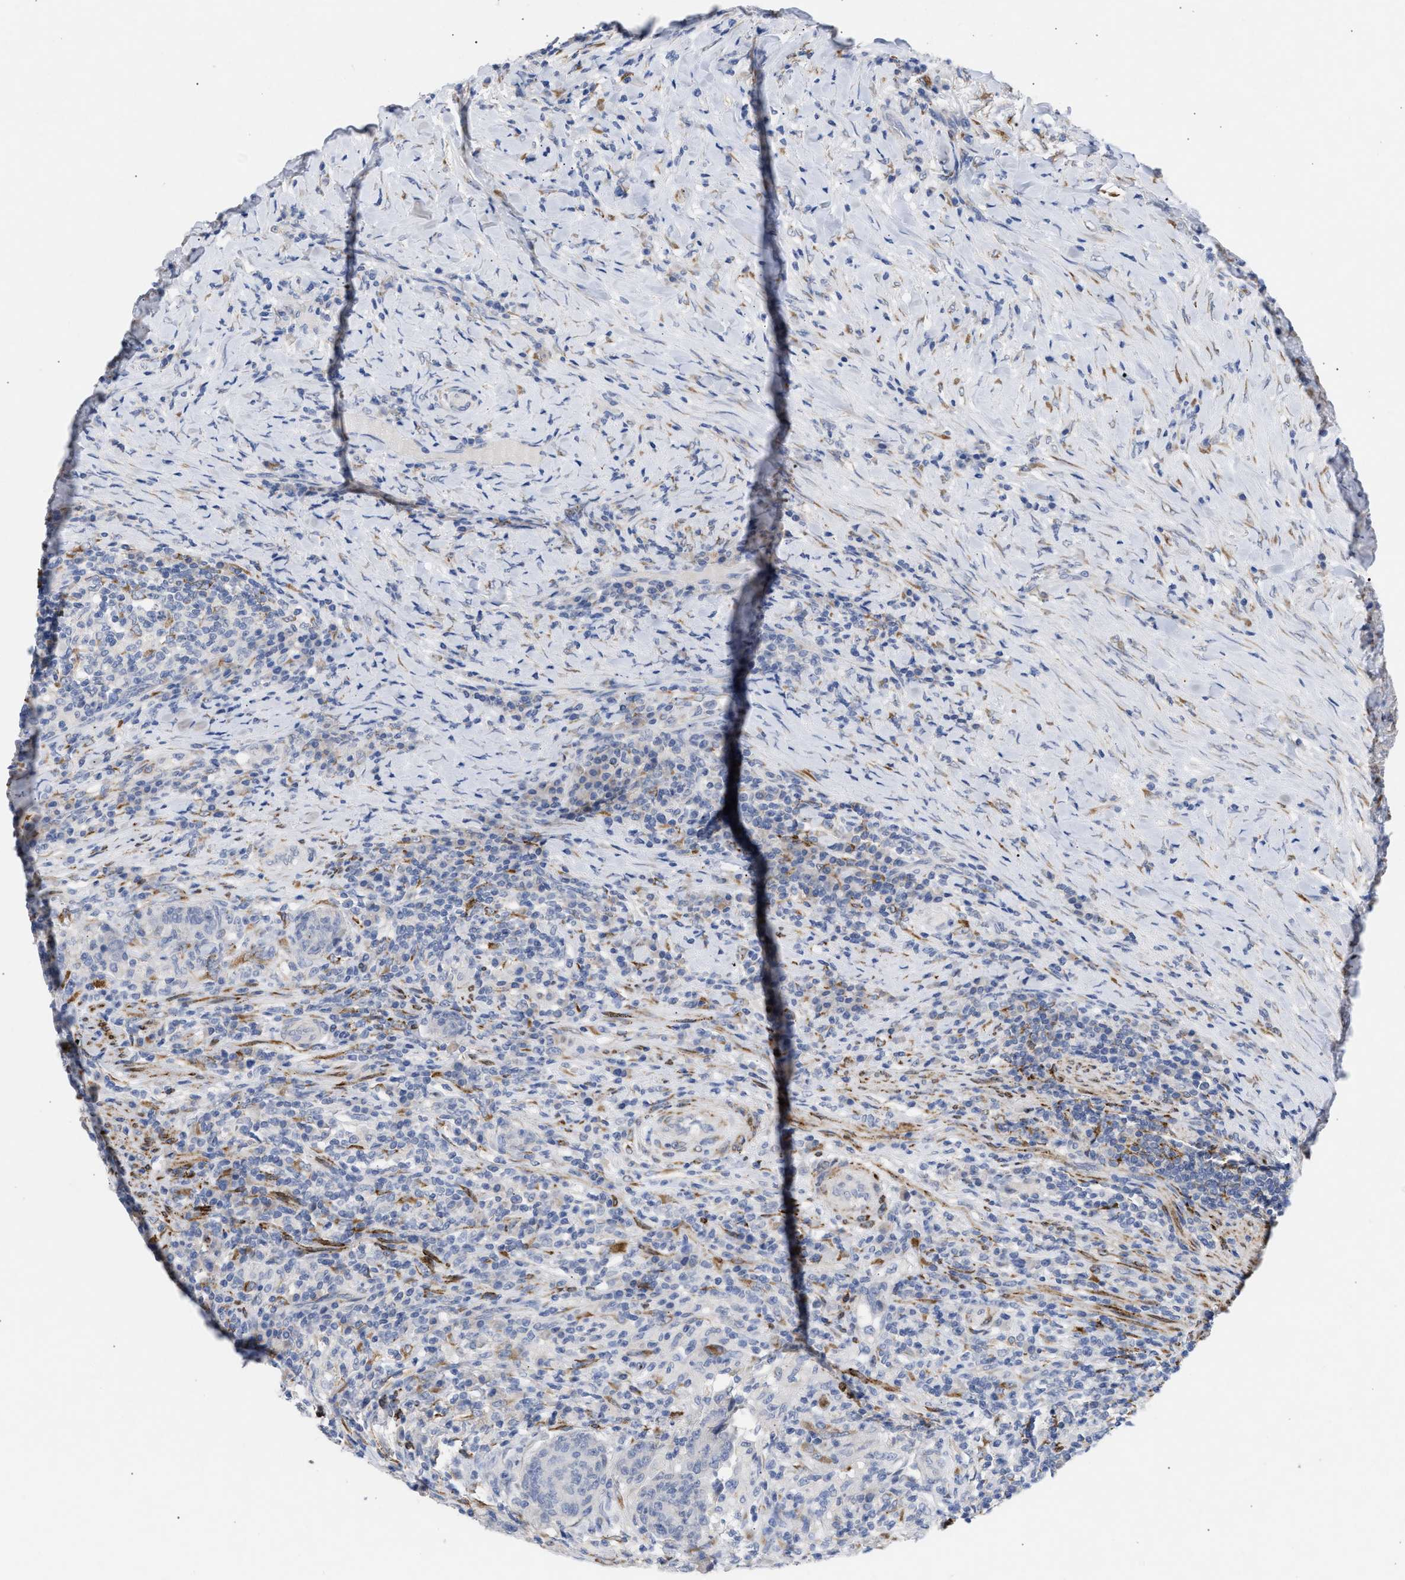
{"staining": {"intensity": "negative", "quantity": "none", "location": "none"}, "tissue": "colorectal cancer", "cell_type": "Tumor cells", "image_type": "cancer", "snomed": [{"axis": "morphology", "description": "Normal tissue, NOS"}, {"axis": "morphology", "description": "Adenocarcinoma, NOS"}, {"axis": "topography", "description": "Colon"}], "caption": "This is an IHC image of colorectal cancer. There is no expression in tumor cells.", "gene": "SELENOM", "patient": {"sex": "female", "age": 75}}